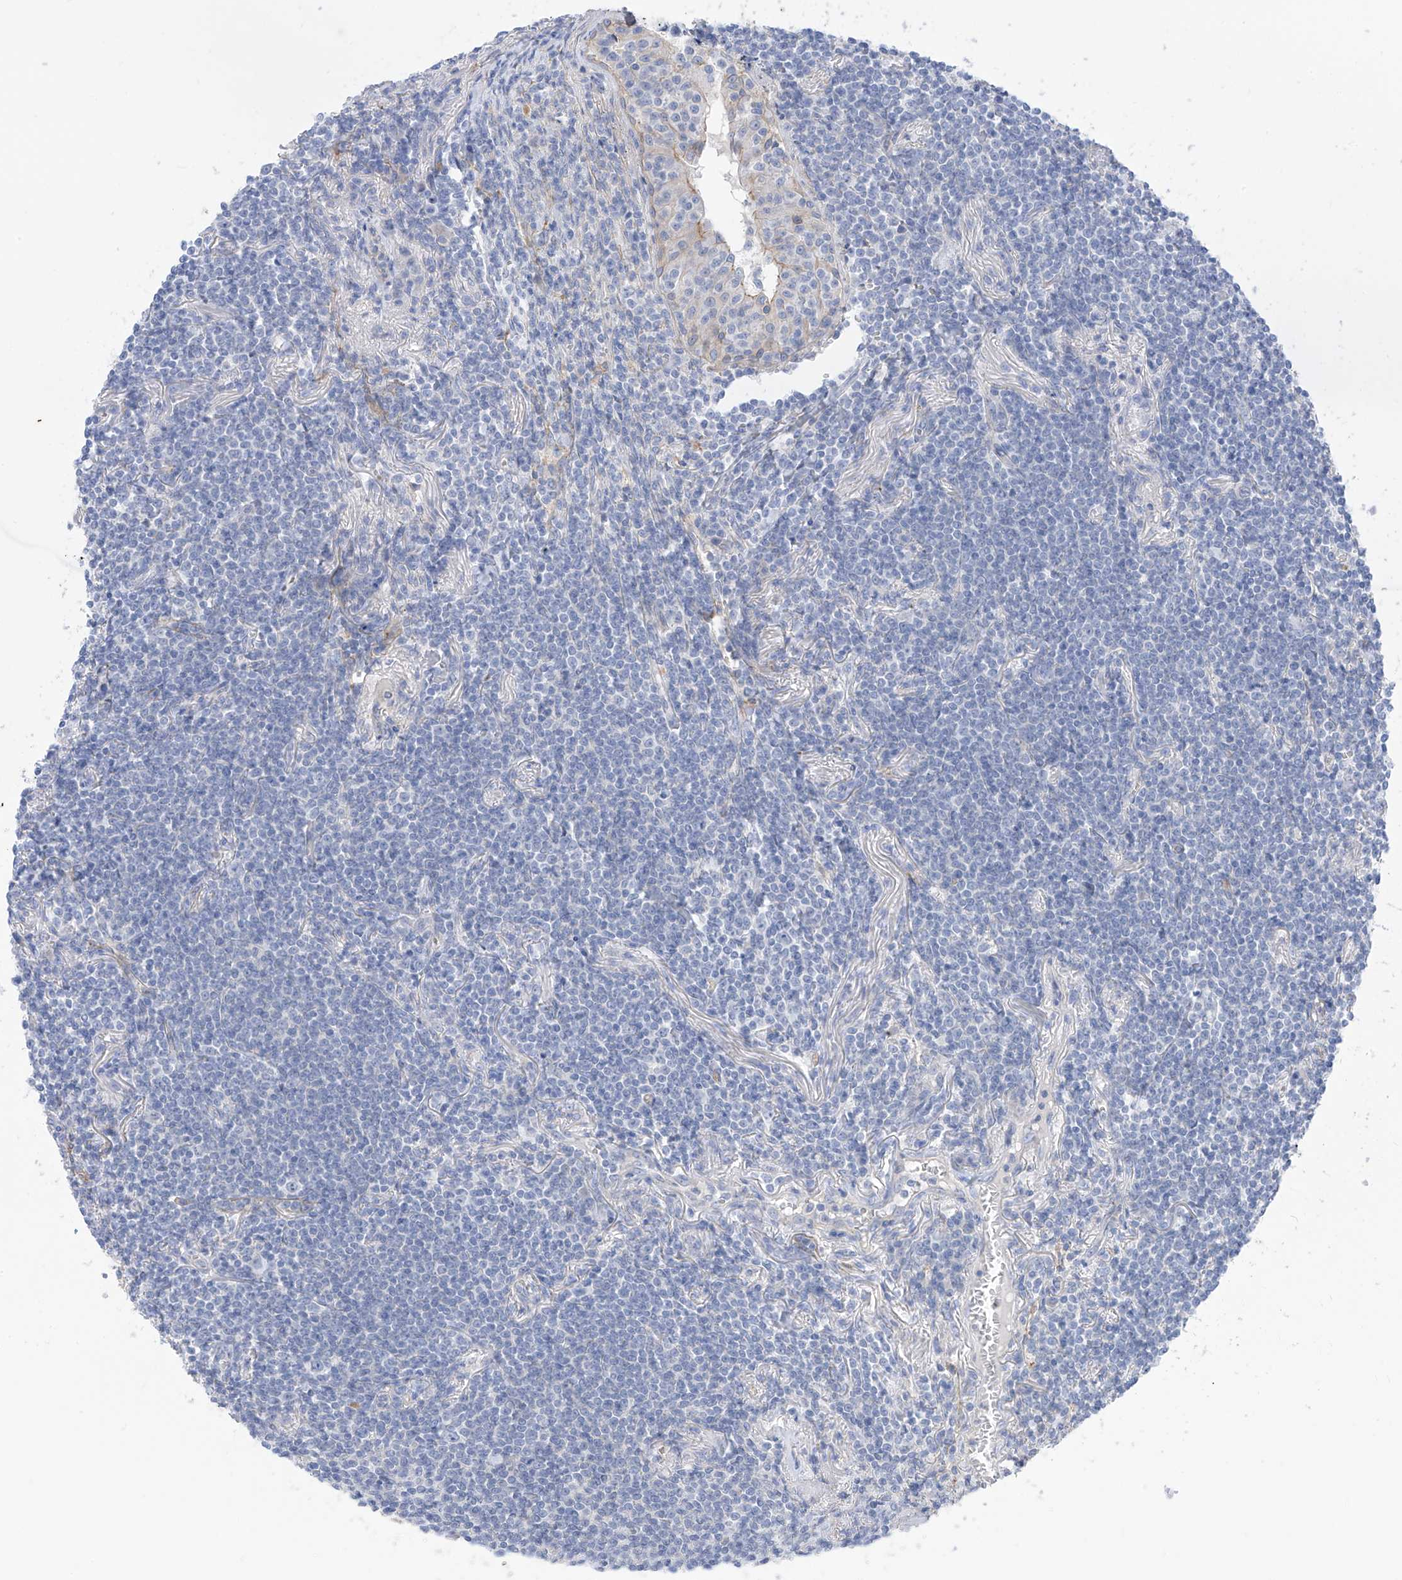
{"staining": {"intensity": "negative", "quantity": "none", "location": "none"}, "tissue": "lymphoma", "cell_type": "Tumor cells", "image_type": "cancer", "snomed": [{"axis": "morphology", "description": "Malignant lymphoma, non-Hodgkin's type, Low grade"}, {"axis": "topography", "description": "Lung"}], "caption": "An immunohistochemistry (IHC) micrograph of lymphoma is shown. There is no staining in tumor cells of lymphoma.", "gene": "ITGA9", "patient": {"sex": "female", "age": 71}}